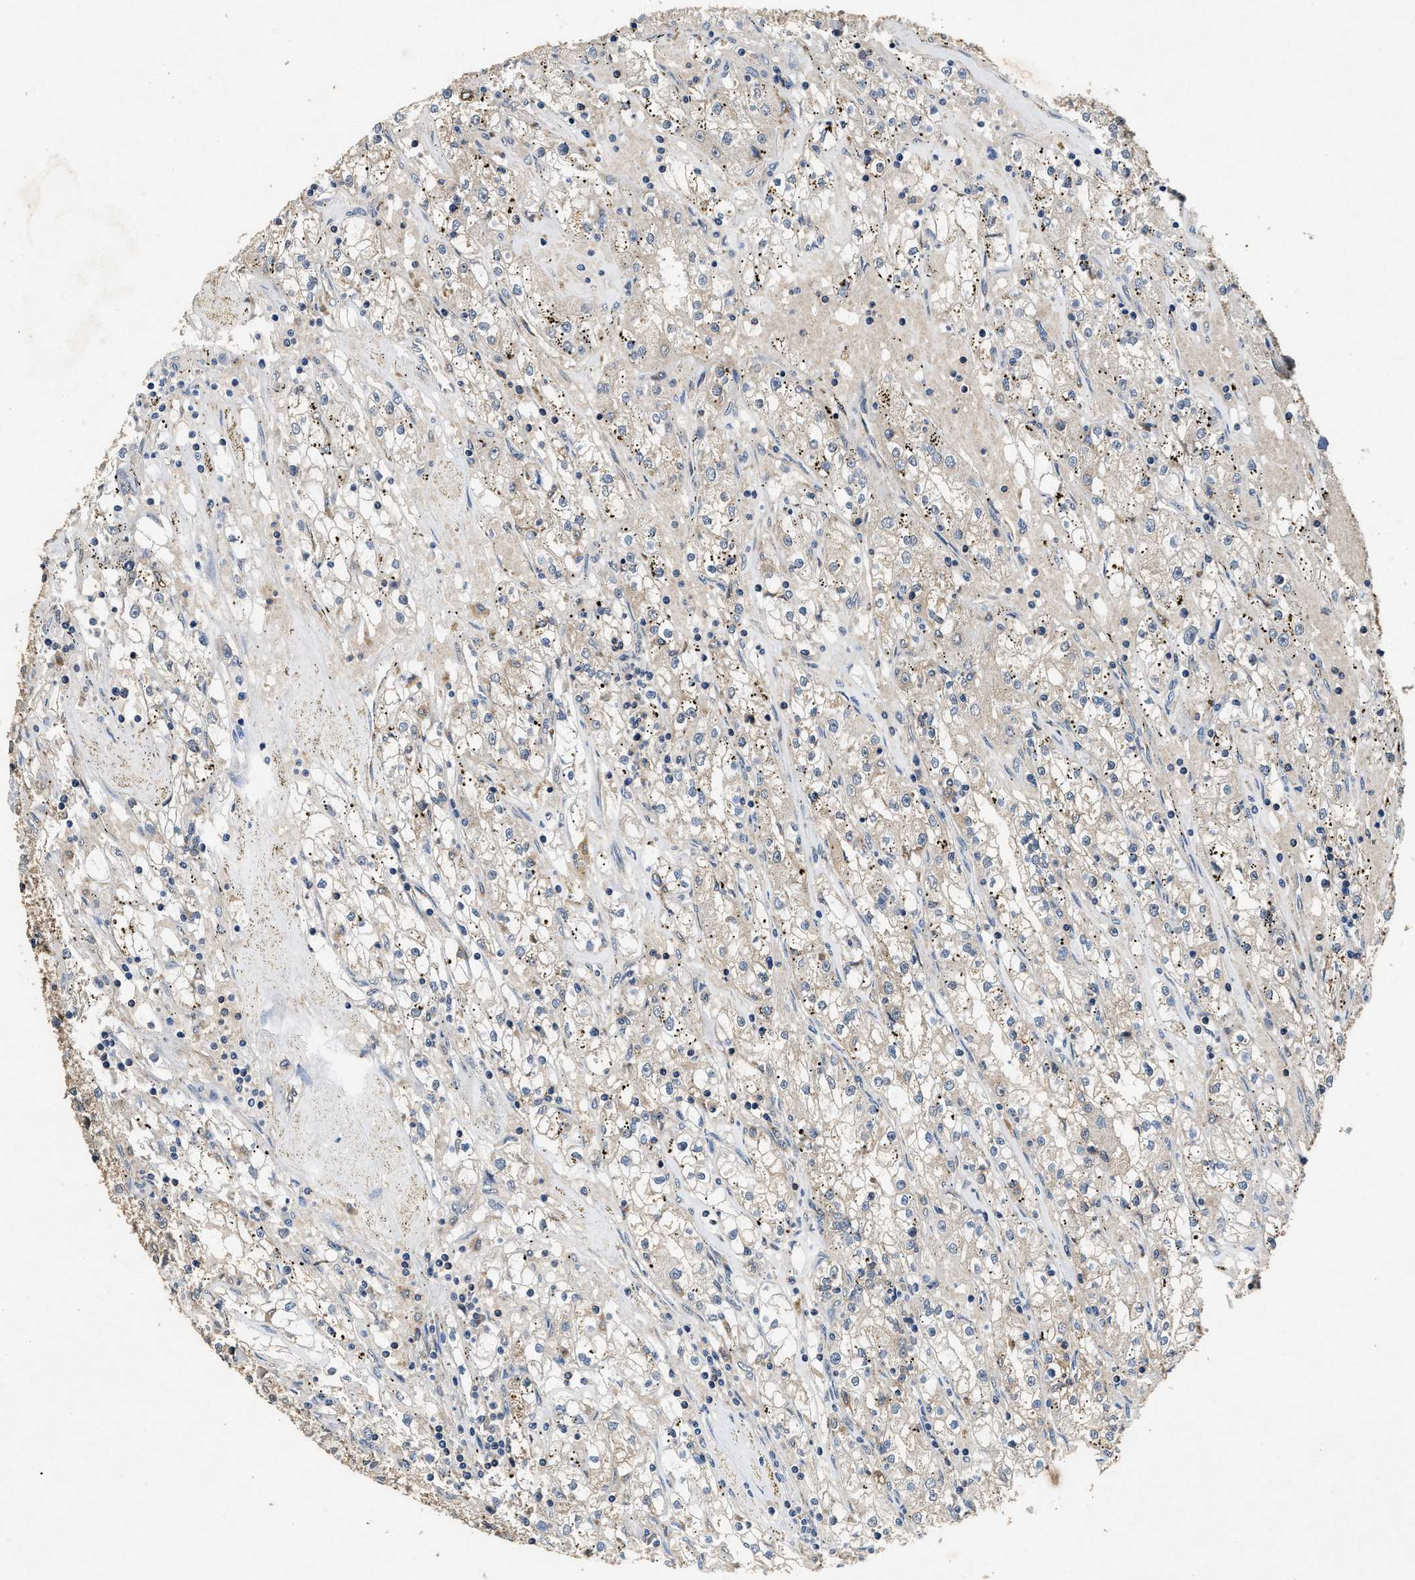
{"staining": {"intensity": "weak", "quantity": "<25%", "location": "cytoplasmic/membranous"}, "tissue": "renal cancer", "cell_type": "Tumor cells", "image_type": "cancer", "snomed": [{"axis": "morphology", "description": "Adenocarcinoma, NOS"}, {"axis": "topography", "description": "Kidney"}], "caption": "A photomicrograph of human renal cancer is negative for staining in tumor cells.", "gene": "PDAP1", "patient": {"sex": "male", "age": 56}}